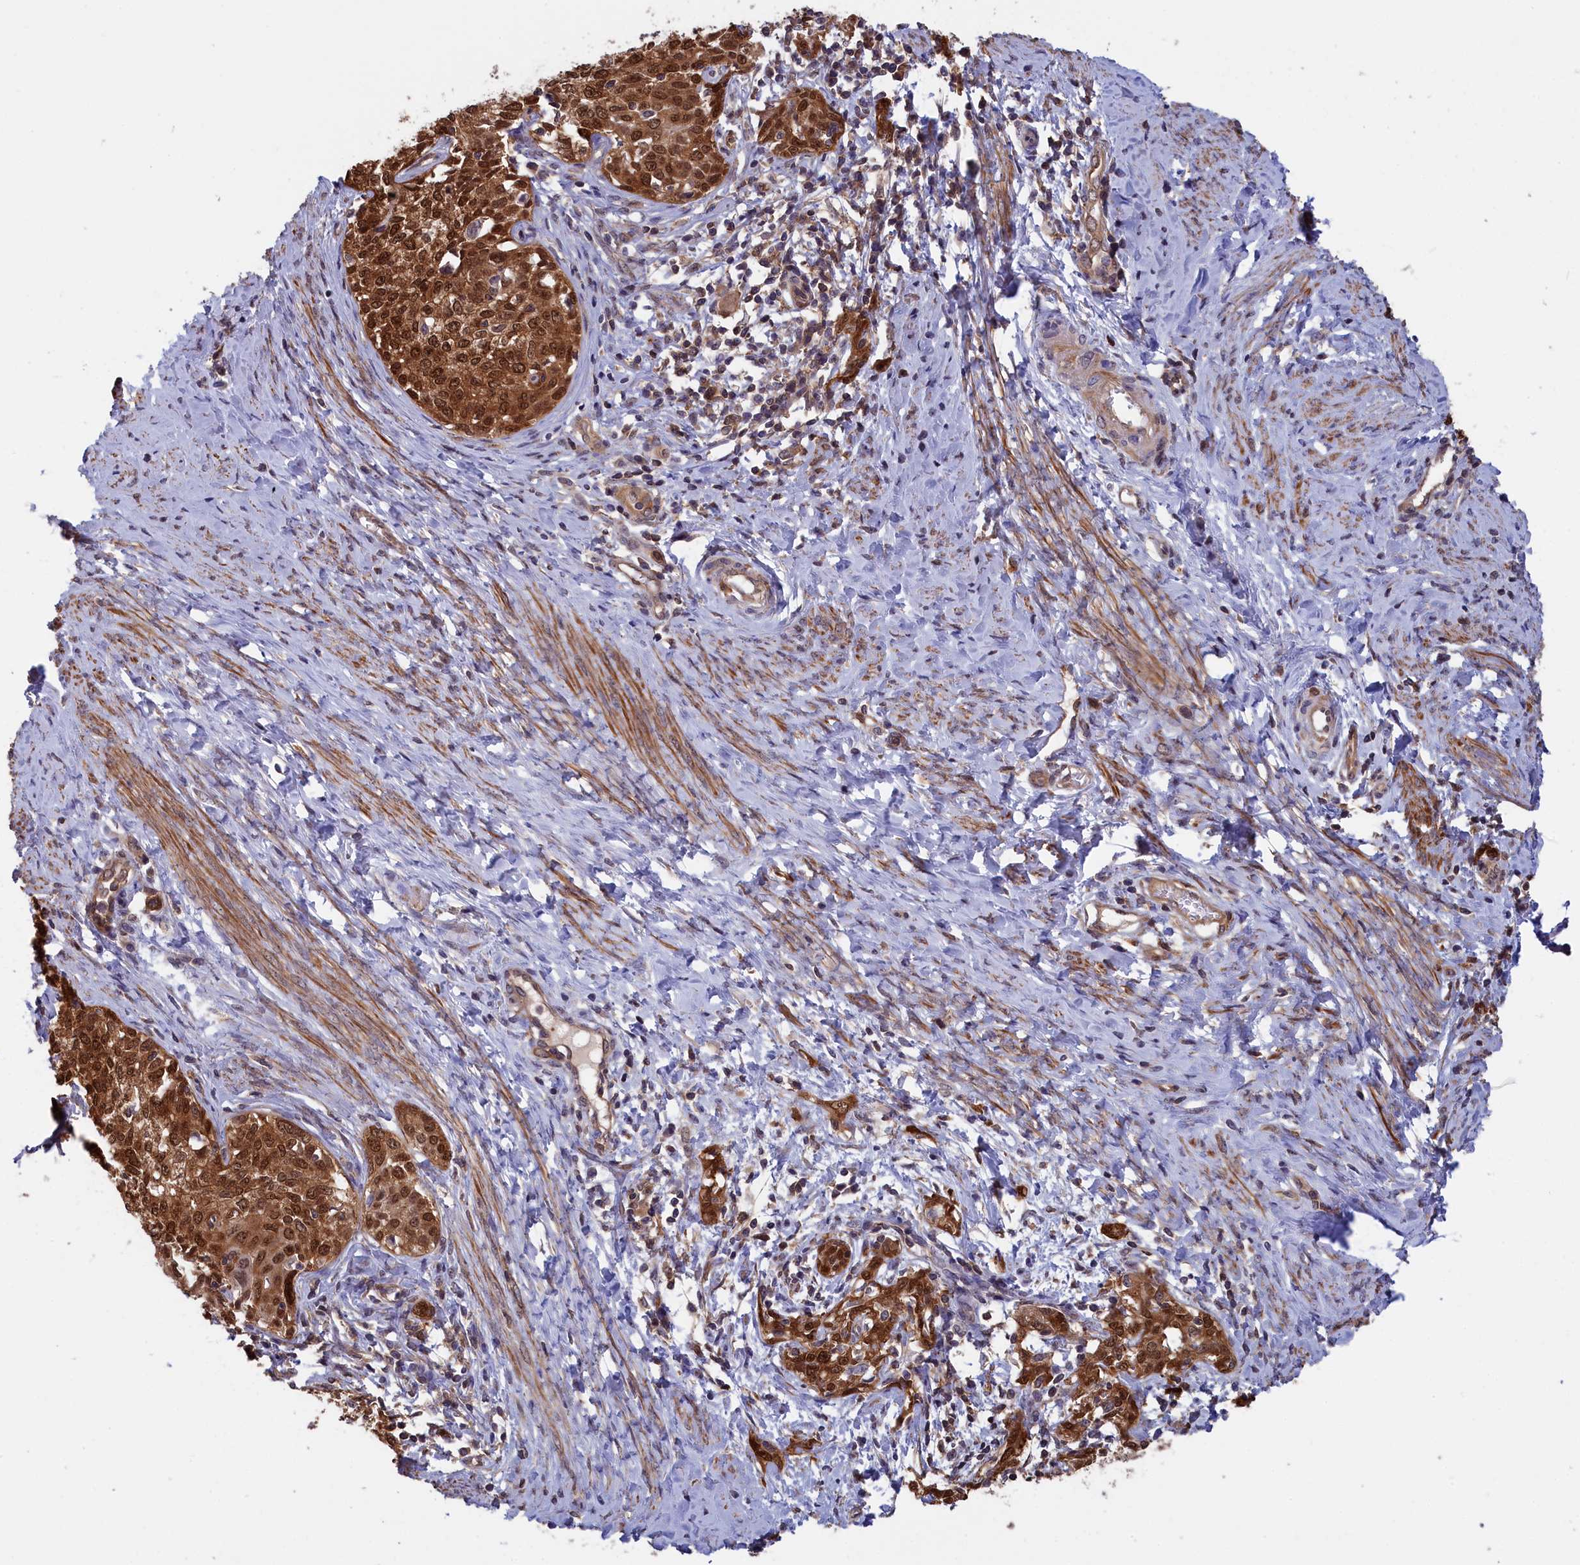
{"staining": {"intensity": "strong", "quantity": ">75%", "location": "cytoplasmic/membranous,nuclear"}, "tissue": "cervical cancer", "cell_type": "Tumor cells", "image_type": "cancer", "snomed": [{"axis": "morphology", "description": "Squamous cell carcinoma, NOS"}, {"axis": "morphology", "description": "Adenocarcinoma, NOS"}, {"axis": "topography", "description": "Cervix"}], "caption": "IHC micrograph of cervical adenocarcinoma stained for a protein (brown), which demonstrates high levels of strong cytoplasmic/membranous and nuclear expression in about >75% of tumor cells.", "gene": "JPT2", "patient": {"sex": "female", "age": 52}}